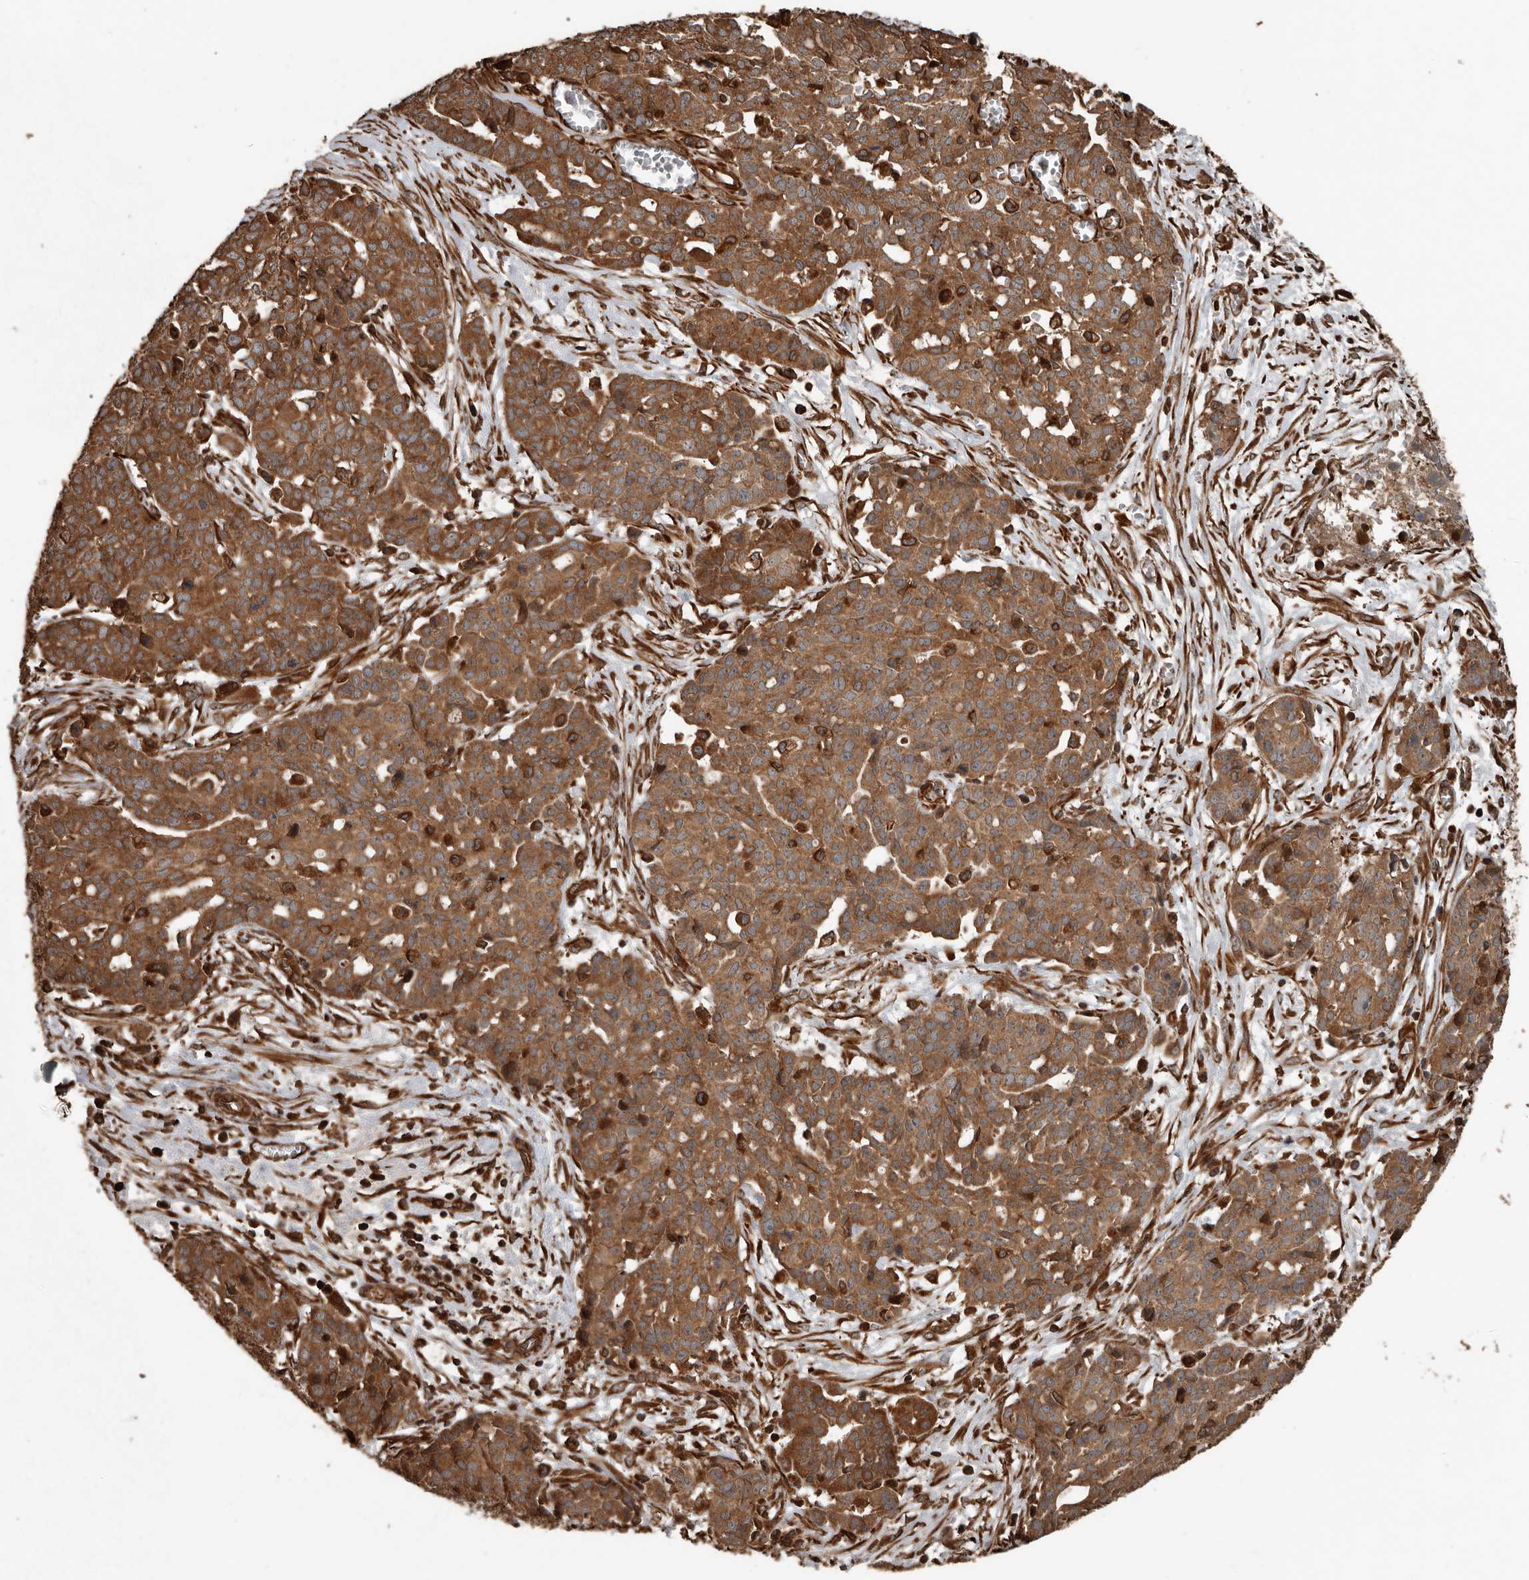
{"staining": {"intensity": "moderate", "quantity": ">75%", "location": "cytoplasmic/membranous"}, "tissue": "ovarian cancer", "cell_type": "Tumor cells", "image_type": "cancer", "snomed": [{"axis": "morphology", "description": "Cystadenocarcinoma, serous, NOS"}, {"axis": "topography", "description": "Soft tissue"}, {"axis": "topography", "description": "Ovary"}], "caption": "Tumor cells demonstrate medium levels of moderate cytoplasmic/membranous expression in about >75% of cells in human ovarian cancer.", "gene": "YOD1", "patient": {"sex": "female", "age": 57}}